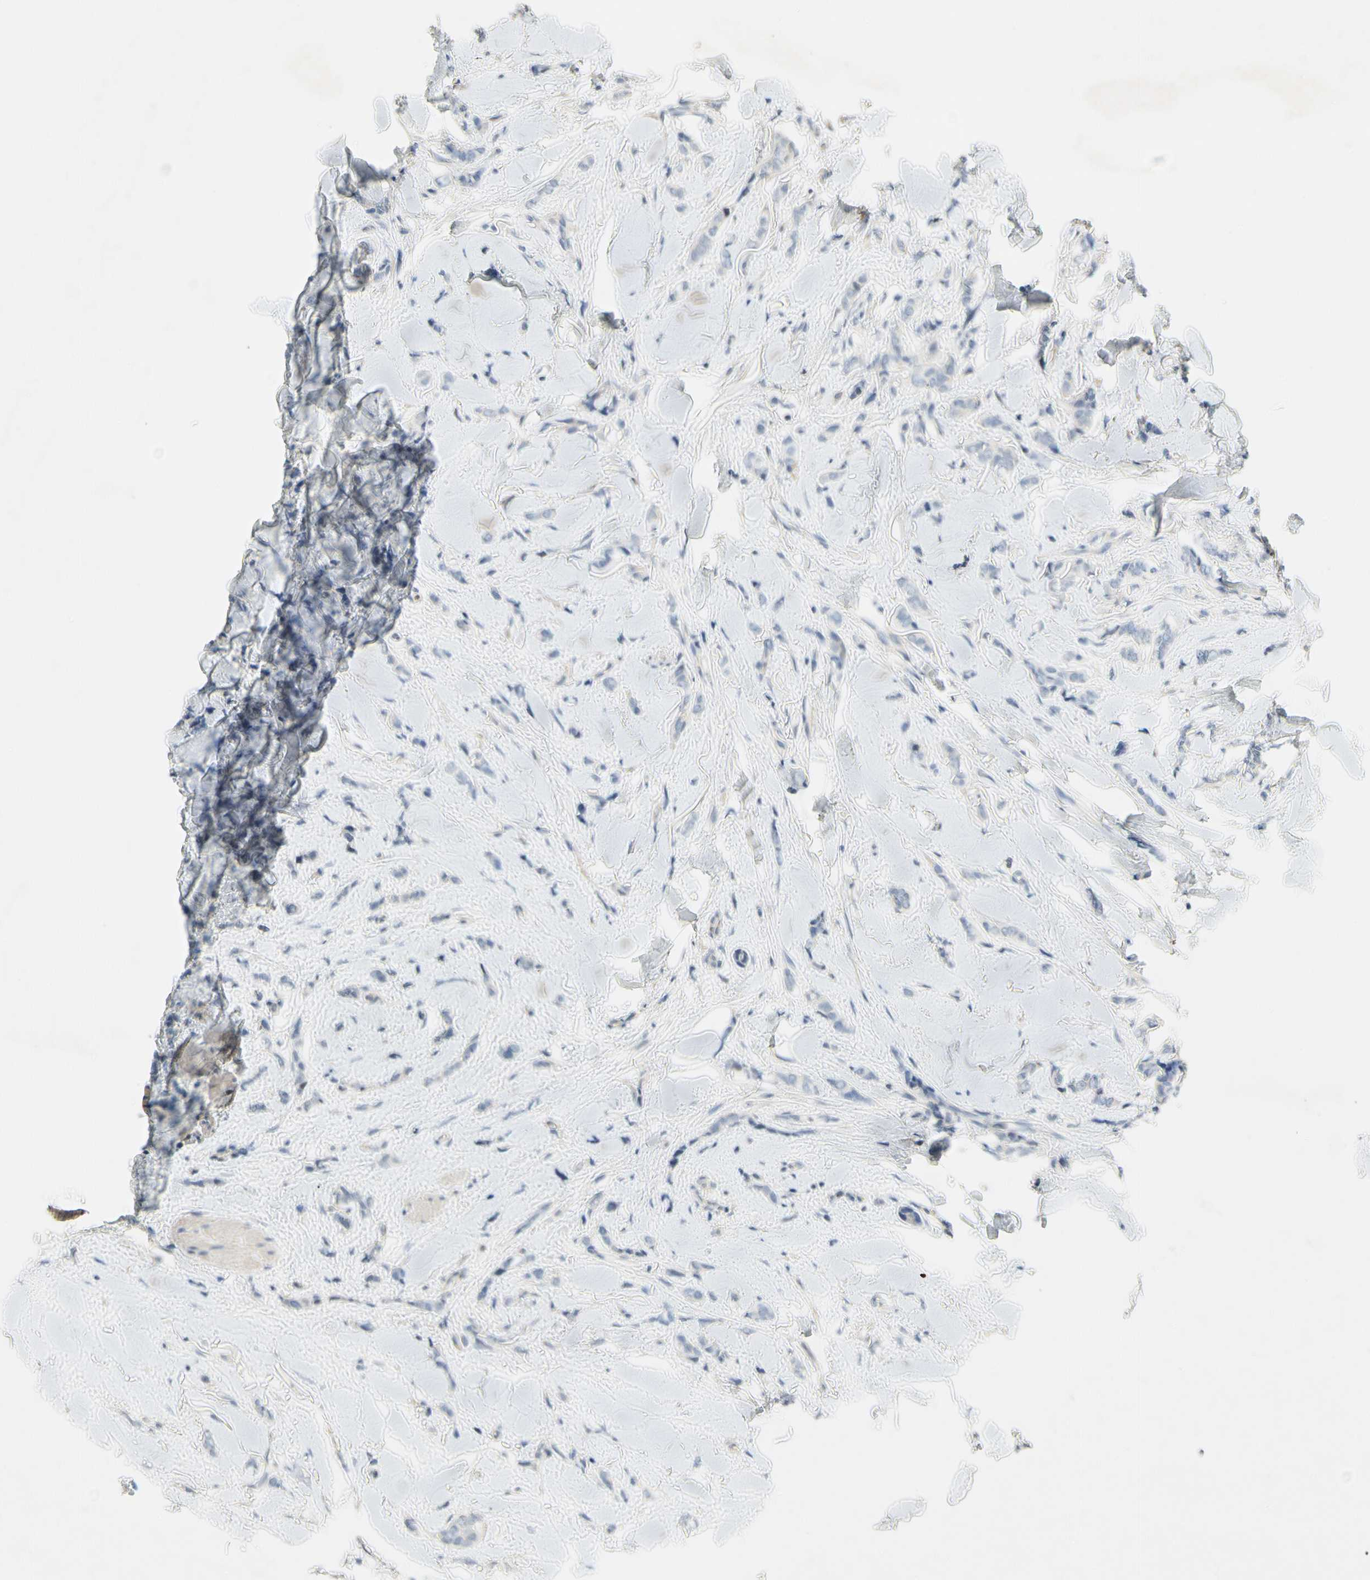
{"staining": {"intensity": "negative", "quantity": "none", "location": "none"}, "tissue": "breast cancer", "cell_type": "Tumor cells", "image_type": "cancer", "snomed": [{"axis": "morphology", "description": "Lobular carcinoma"}, {"axis": "topography", "description": "Skin"}, {"axis": "topography", "description": "Breast"}], "caption": "Breast cancer was stained to show a protein in brown. There is no significant staining in tumor cells.", "gene": "CCM2L", "patient": {"sex": "female", "age": 46}}